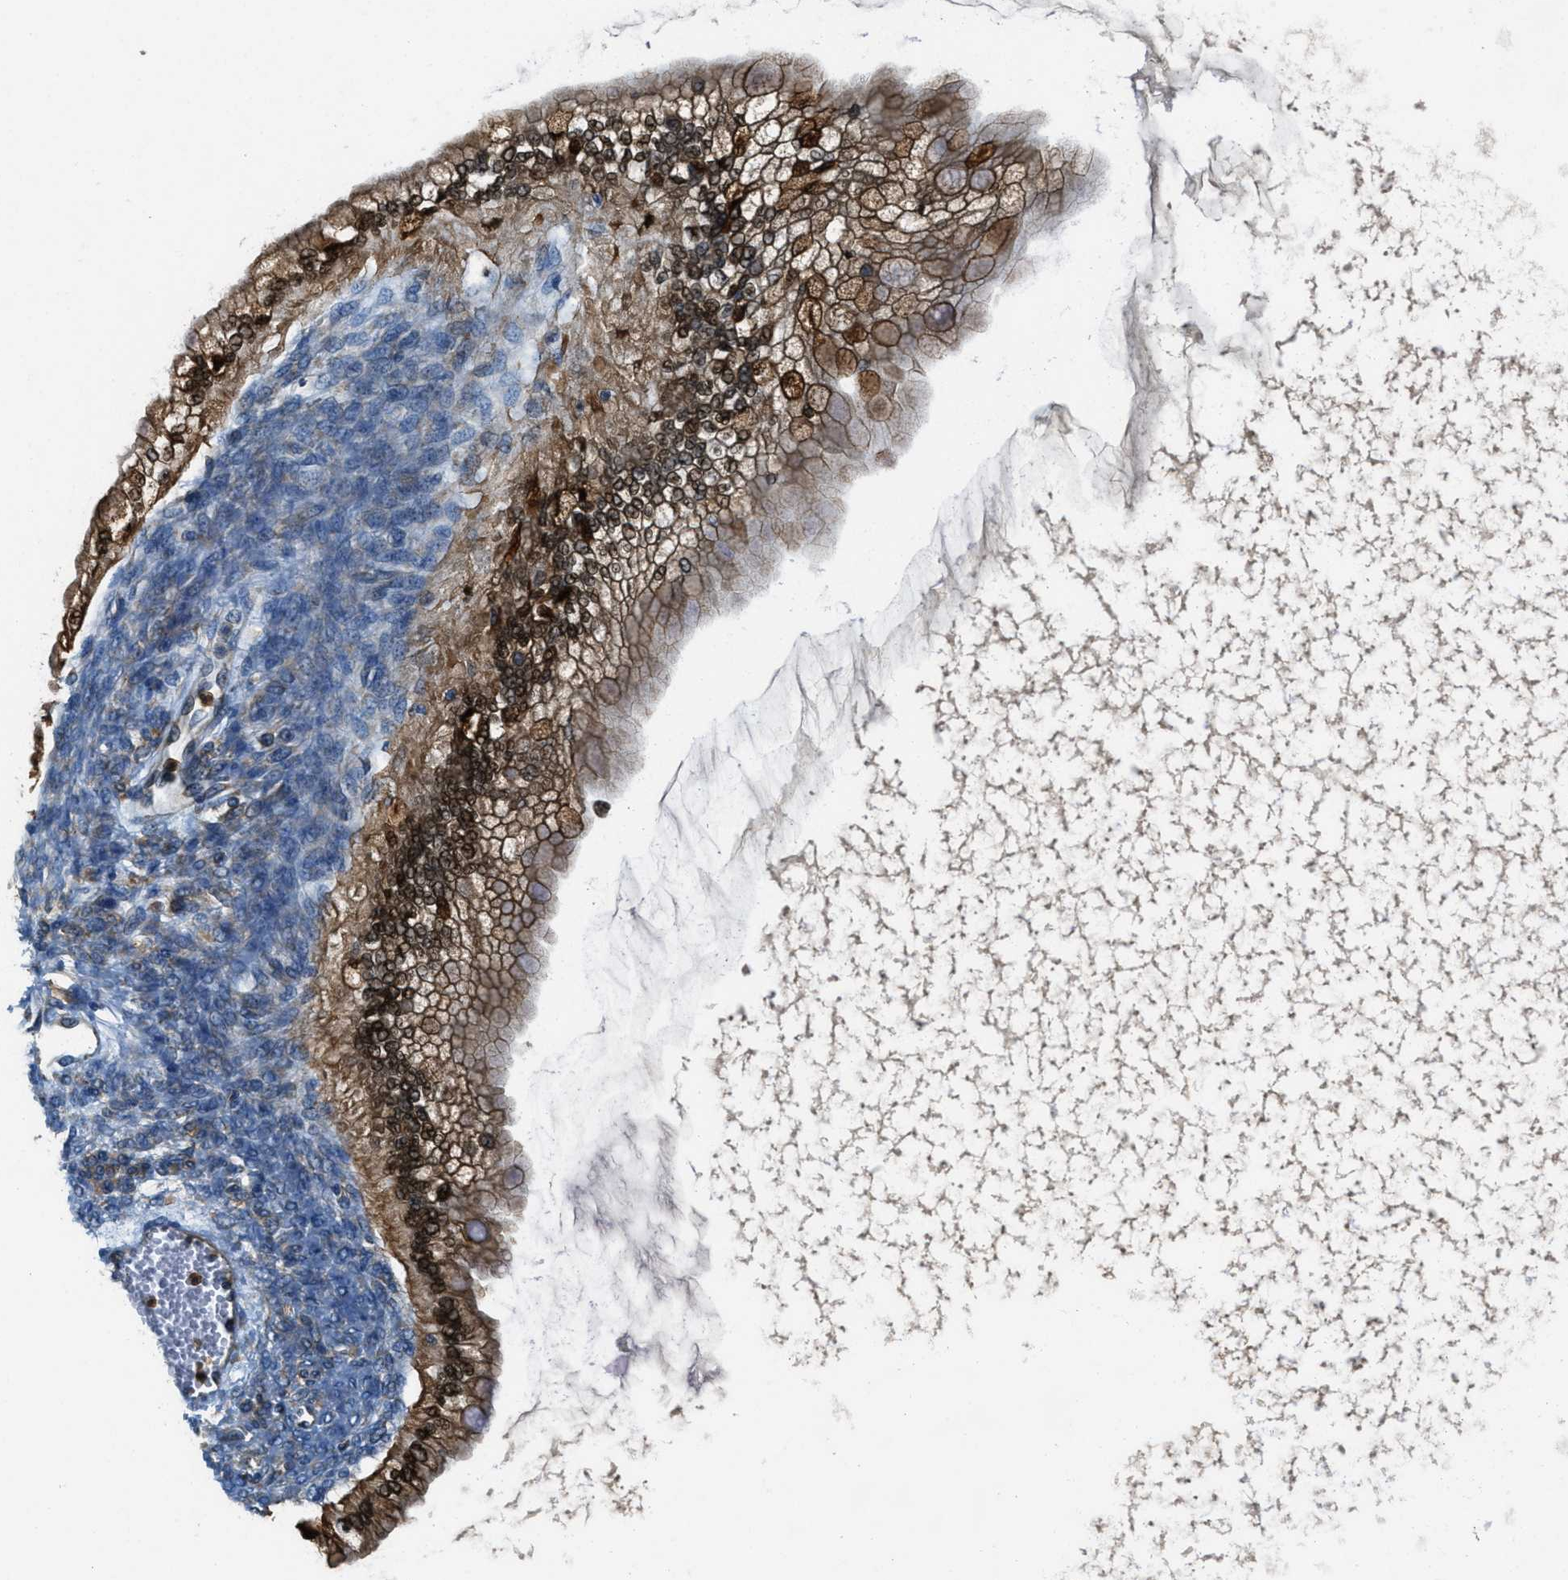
{"staining": {"intensity": "strong", "quantity": ">75%", "location": "cytoplasmic/membranous,nuclear"}, "tissue": "ovarian cancer", "cell_type": "Tumor cells", "image_type": "cancer", "snomed": [{"axis": "morphology", "description": "Cystadenocarcinoma, mucinous, NOS"}, {"axis": "topography", "description": "Ovary"}], "caption": "About >75% of tumor cells in human ovarian mucinous cystadenocarcinoma display strong cytoplasmic/membranous and nuclear protein expression as visualized by brown immunohistochemical staining.", "gene": "GIMAP8", "patient": {"sex": "female", "age": 57}}